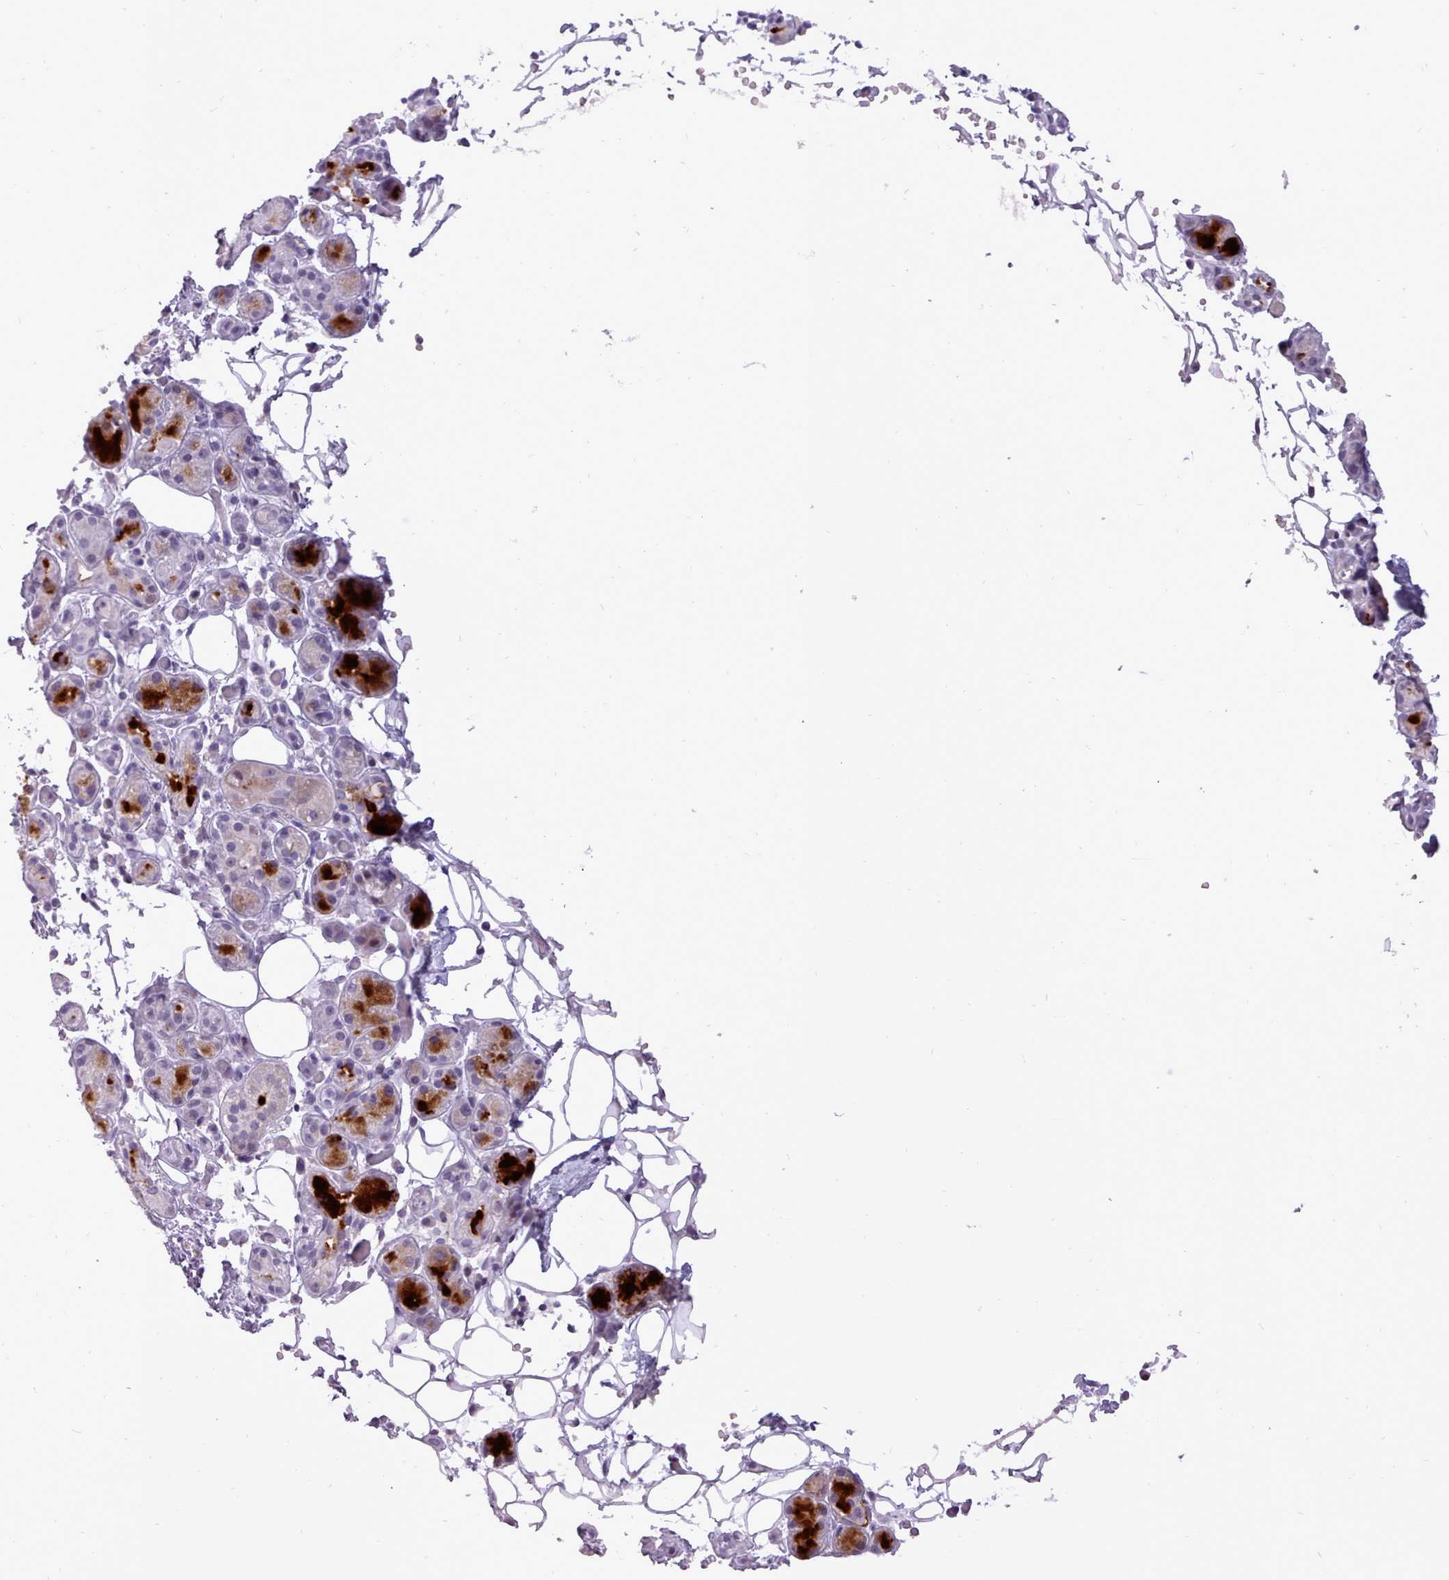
{"staining": {"intensity": "strong", "quantity": "<25%", "location": "cytoplasmic/membranous"}, "tissue": "salivary gland", "cell_type": "Glandular cells", "image_type": "normal", "snomed": [{"axis": "morphology", "description": "Normal tissue, NOS"}, {"axis": "topography", "description": "Salivary gland"}], "caption": "An image showing strong cytoplasmic/membranous positivity in about <25% of glandular cells in benign salivary gland, as visualized by brown immunohistochemical staining.", "gene": "BDKRB2", "patient": {"sex": "male", "age": 82}}